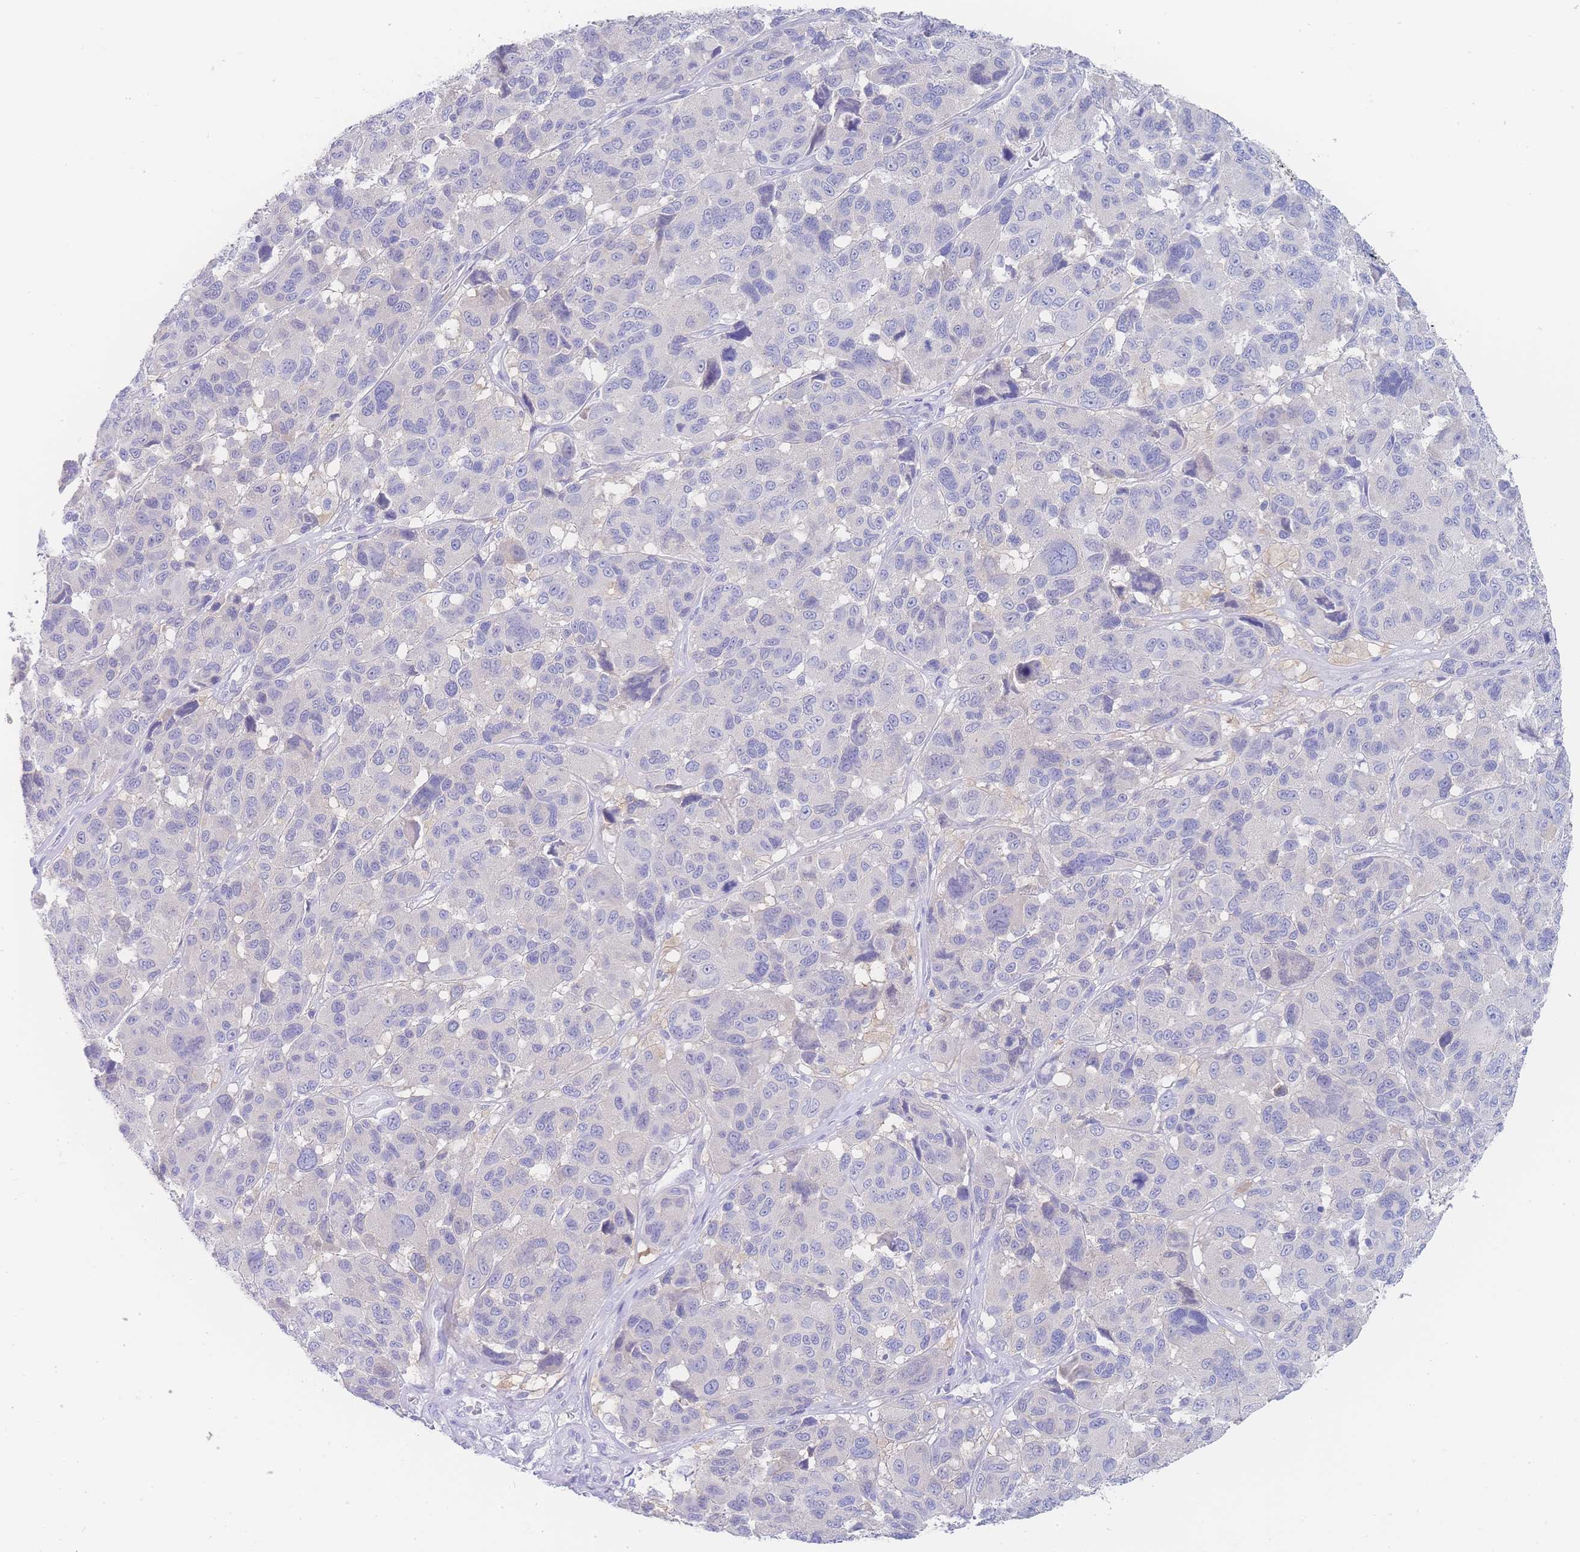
{"staining": {"intensity": "negative", "quantity": "none", "location": "none"}, "tissue": "melanoma", "cell_type": "Tumor cells", "image_type": "cancer", "snomed": [{"axis": "morphology", "description": "Malignant melanoma, NOS"}, {"axis": "topography", "description": "Skin"}], "caption": "The histopathology image demonstrates no staining of tumor cells in melanoma.", "gene": "LZTFL1", "patient": {"sex": "female", "age": 66}}